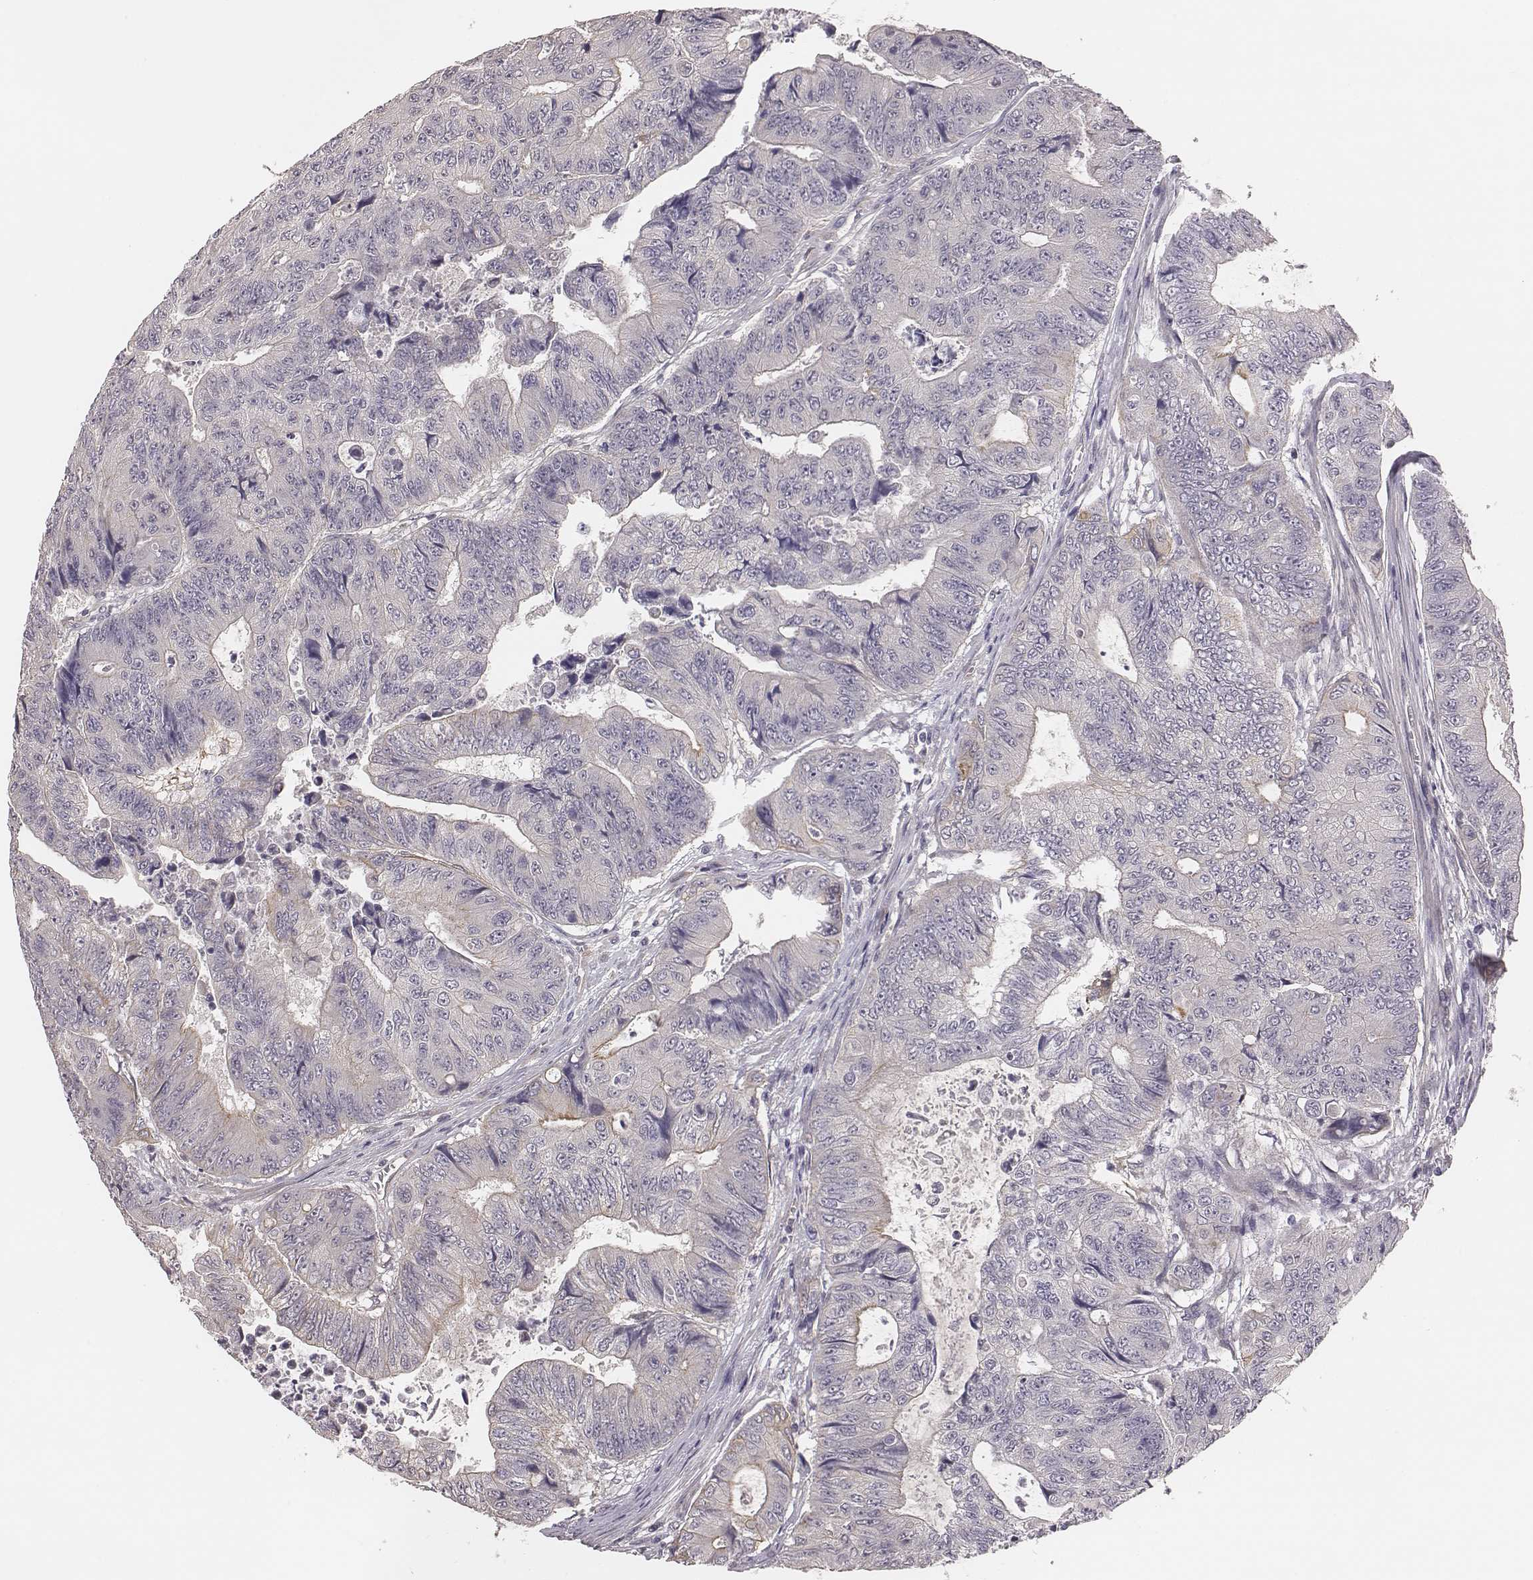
{"staining": {"intensity": "negative", "quantity": "none", "location": "none"}, "tissue": "colorectal cancer", "cell_type": "Tumor cells", "image_type": "cancer", "snomed": [{"axis": "morphology", "description": "Adenocarcinoma, NOS"}, {"axis": "topography", "description": "Colon"}], "caption": "This is a micrograph of immunohistochemistry (IHC) staining of adenocarcinoma (colorectal), which shows no expression in tumor cells. (DAB (3,3'-diaminobenzidine) IHC visualized using brightfield microscopy, high magnification).", "gene": "SCARF1", "patient": {"sex": "female", "age": 48}}